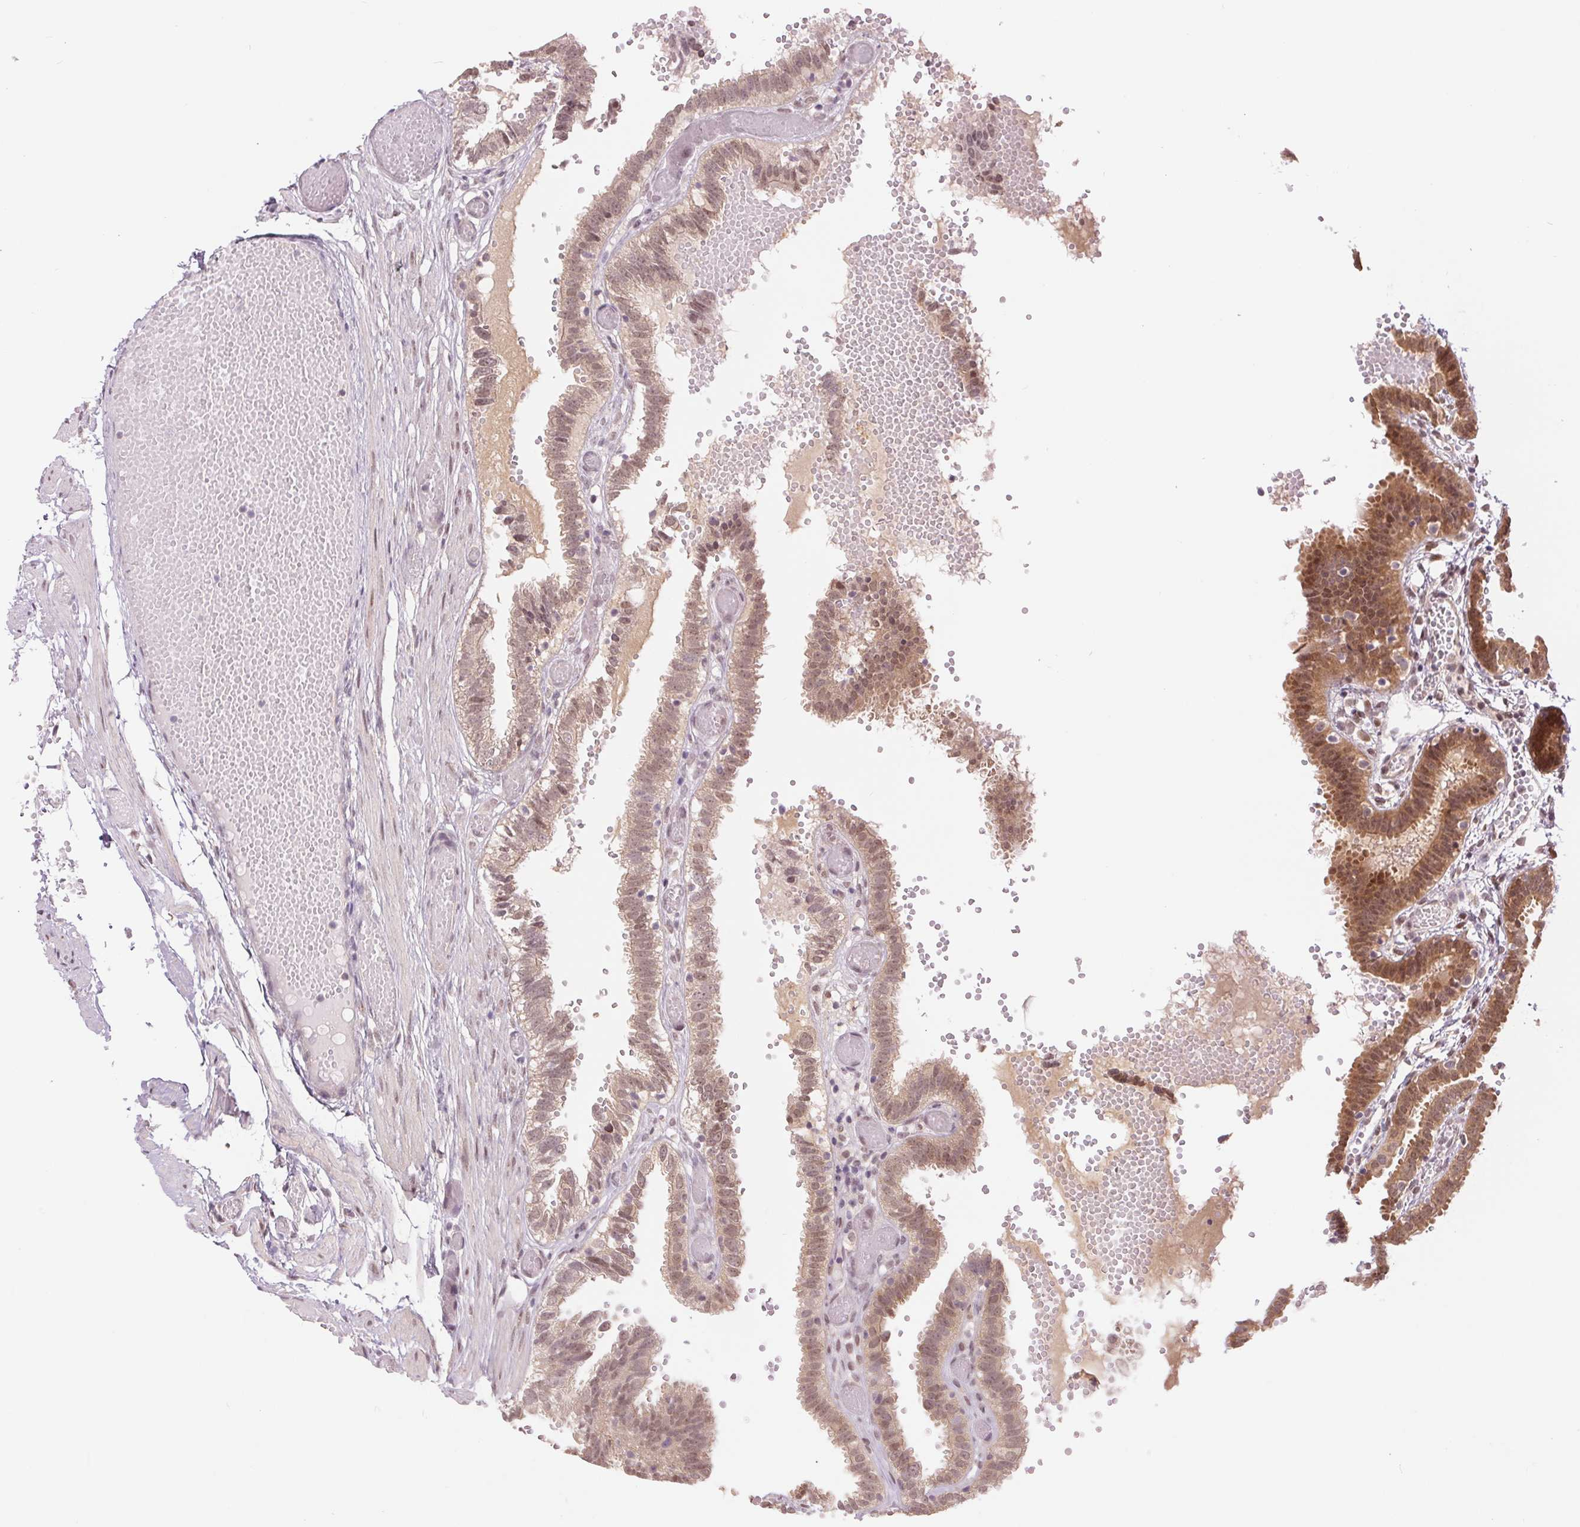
{"staining": {"intensity": "moderate", "quantity": ">75%", "location": "cytoplasmic/membranous"}, "tissue": "fallopian tube", "cell_type": "Glandular cells", "image_type": "normal", "snomed": [{"axis": "morphology", "description": "Normal tissue, NOS"}, {"axis": "topography", "description": "Fallopian tube"}], "caption": "Protein expression analysis of normal fallopian tube displays moderate cytoplasmic/membranous expression in about >75% of glandular cells. (IHC, brightfield microscopy, high magnification).", "gene": "ERI3", "patient": {"sex": "female", "age": 37}}